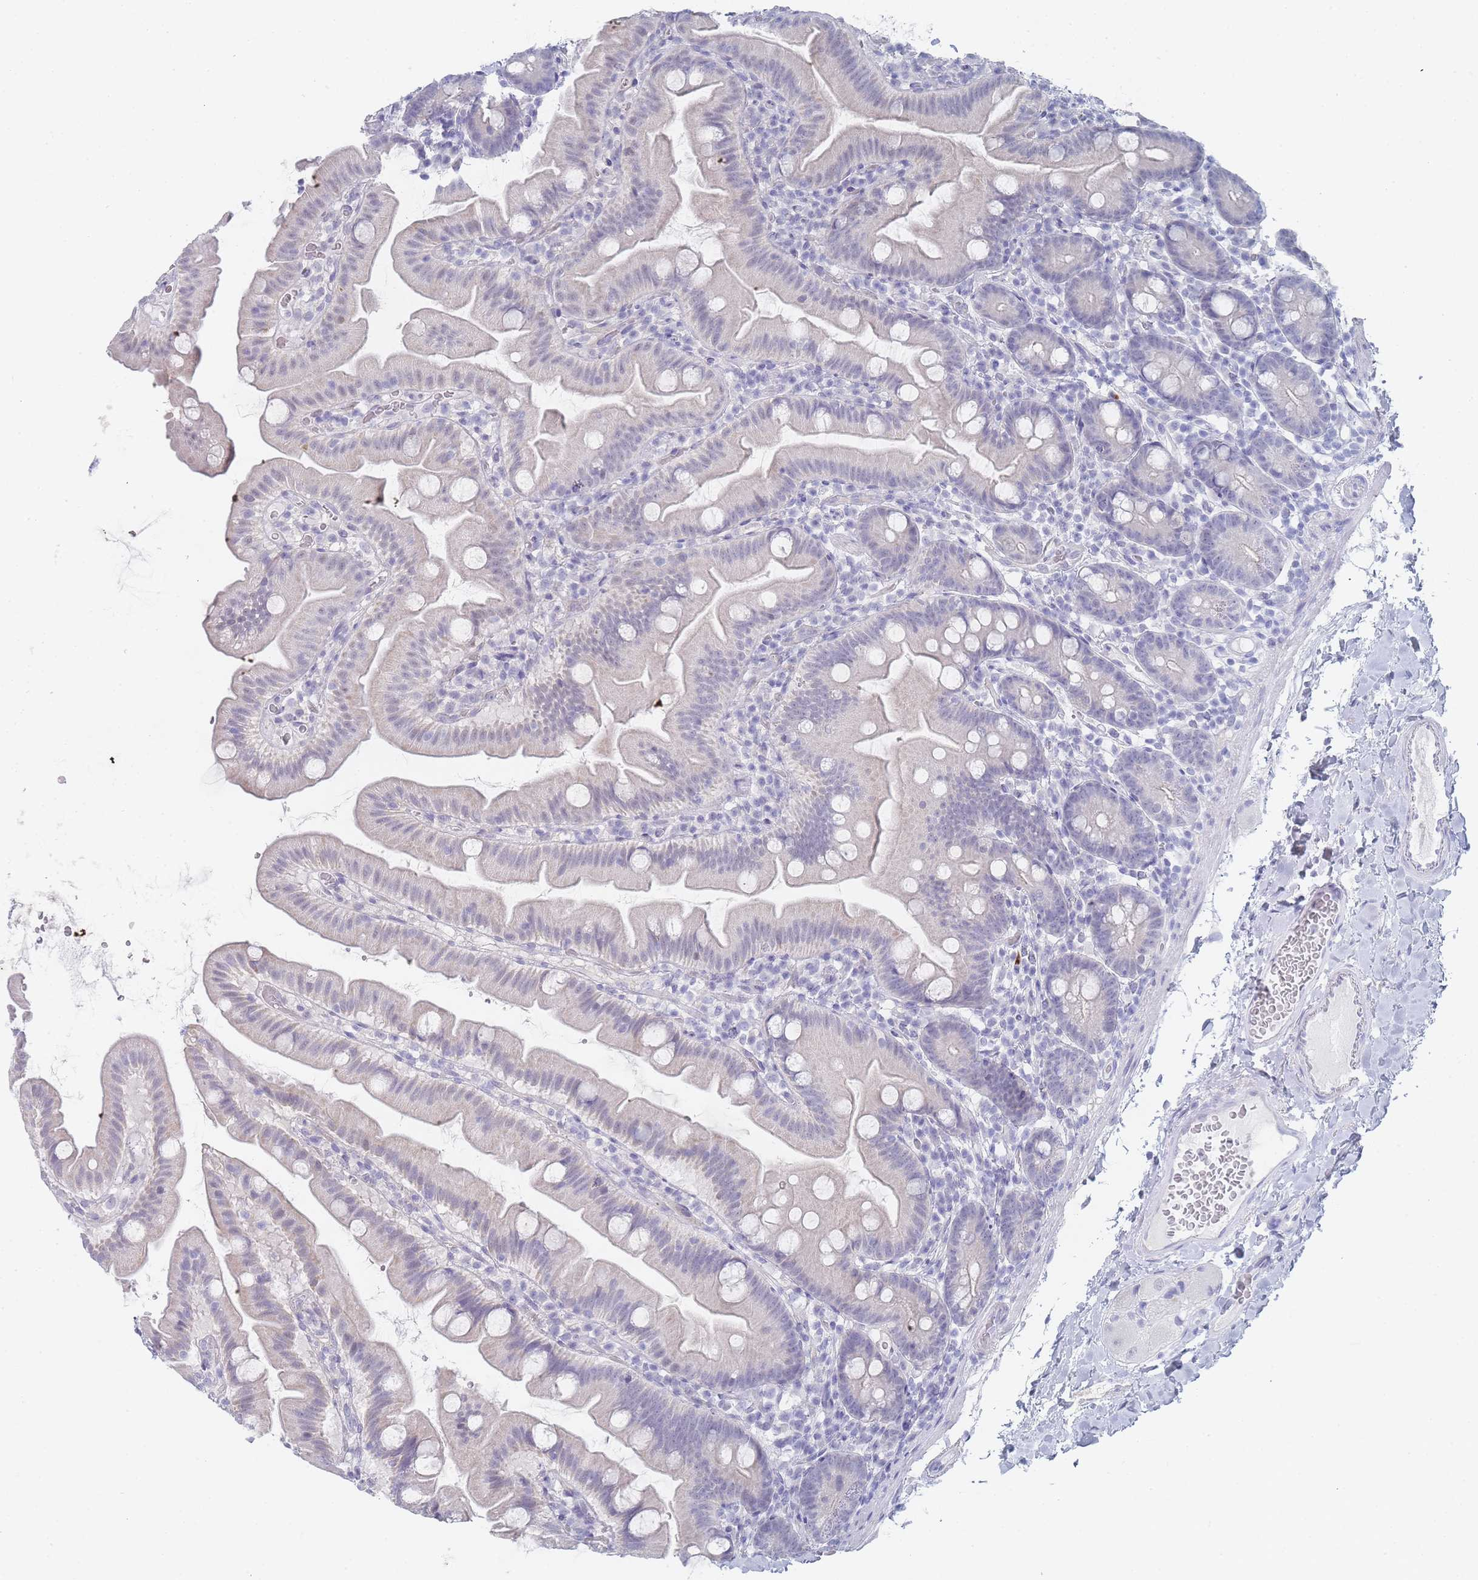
{"staining": {"intensity": "negative", "quantity": "none", "location": "none"}, "tissue": "small intestine", "cell_type": "Glandular cells", "image_type": "normal", "snomed": [{"axis": "morphology", "description": "Normal tissue, NOS"}, {"axis": "topography", "description": "Small intestine"}], "caption": "Benign small intestine was stained to show a protein in brown. There is no significant expression in glandular cells.", "gene": "IMPG1", "patient": {"sex": "female", "age": 68}}